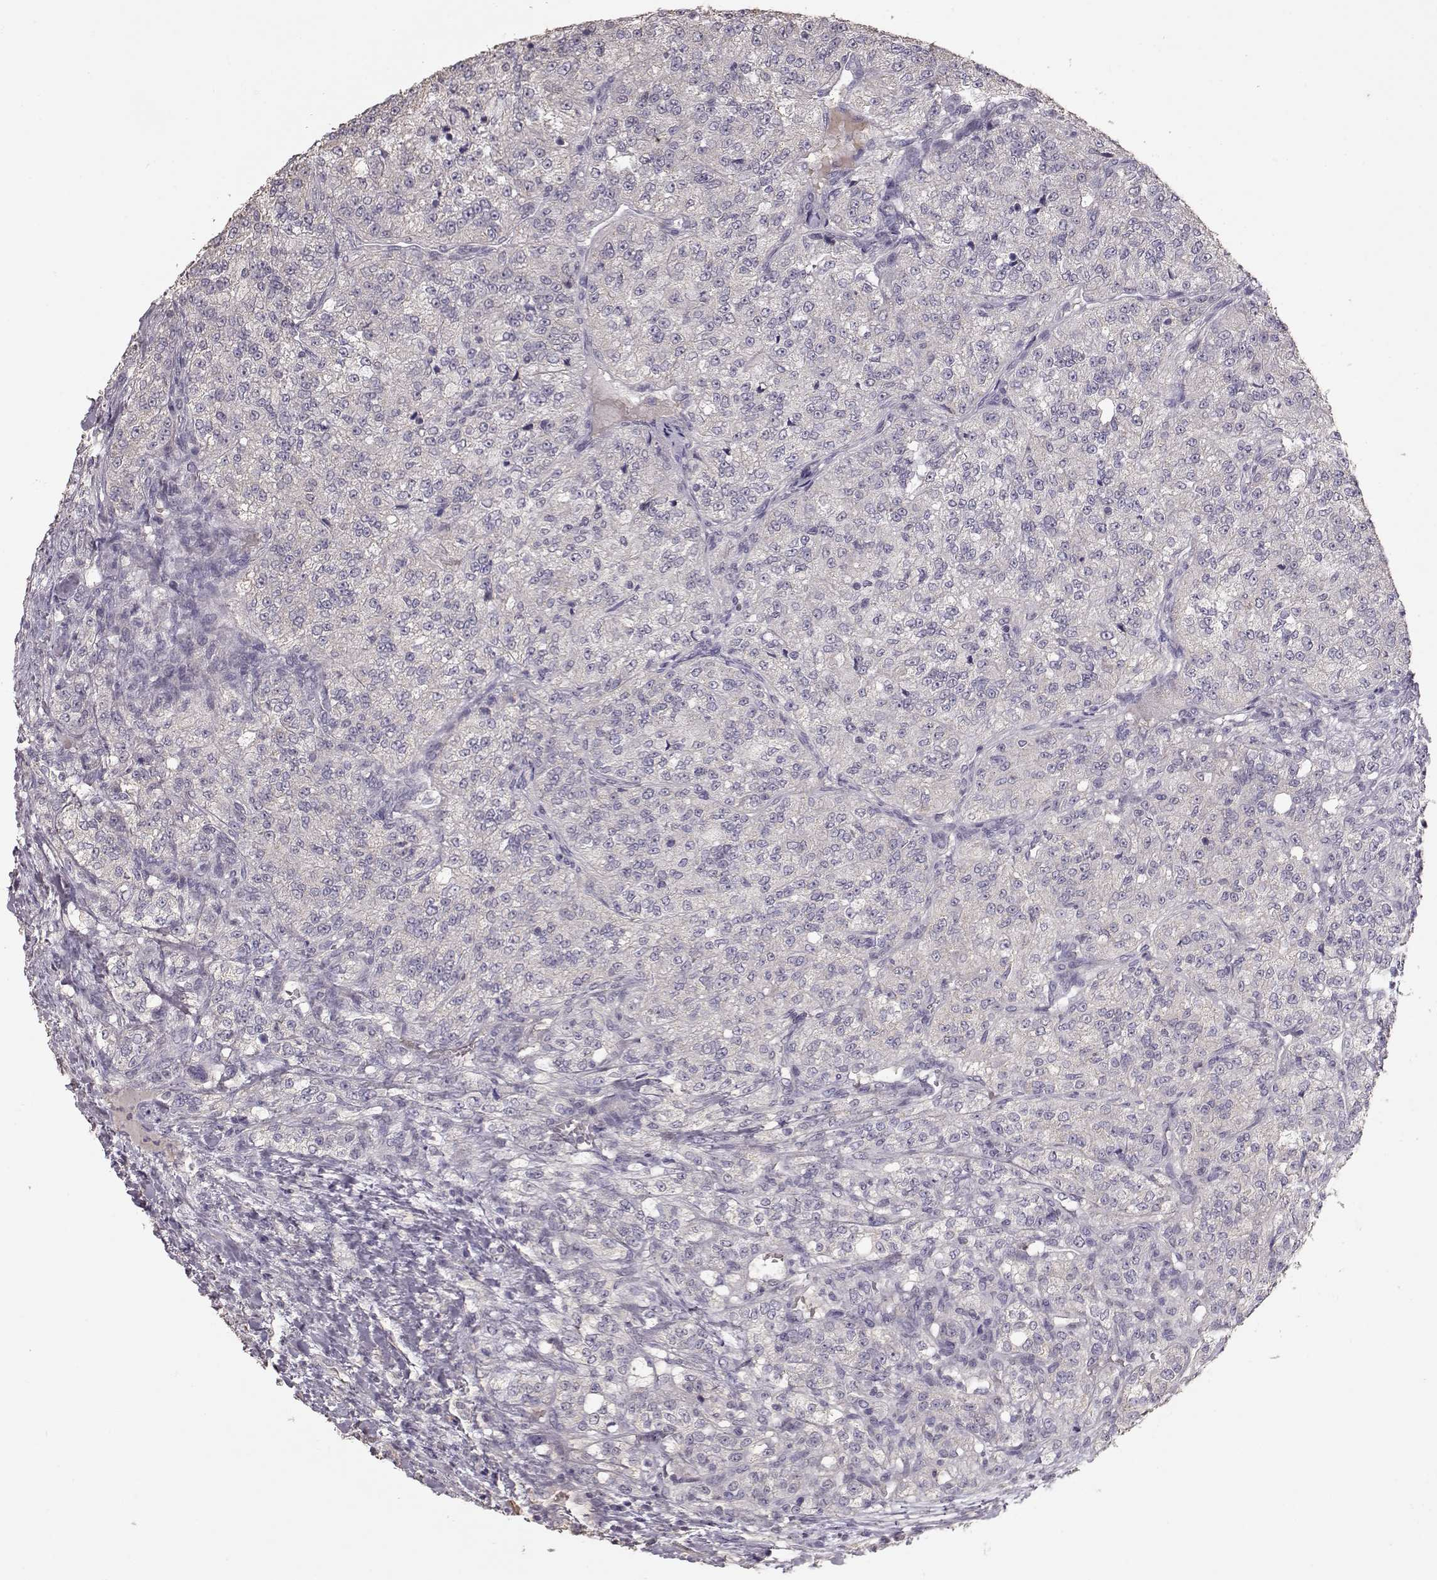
{"staining": {"intensity": "negative", "quantity": "none", "location": "none"}, "tissue": "renal cancer", "cell_type": "Tumor cells", "image_type": "cancer", "snomed": [{"axis": "morphology", "description": "Adenocarcinoma, NOS"}, {"axis": "topography", "description": "Kidney"}], "caption": "Histopathology image shows no protein positivity in tumor cells of adenocarcinoma (renal) tissue.", "gene": "PMCH", "patient": {"sex": "female", "age": 63}}